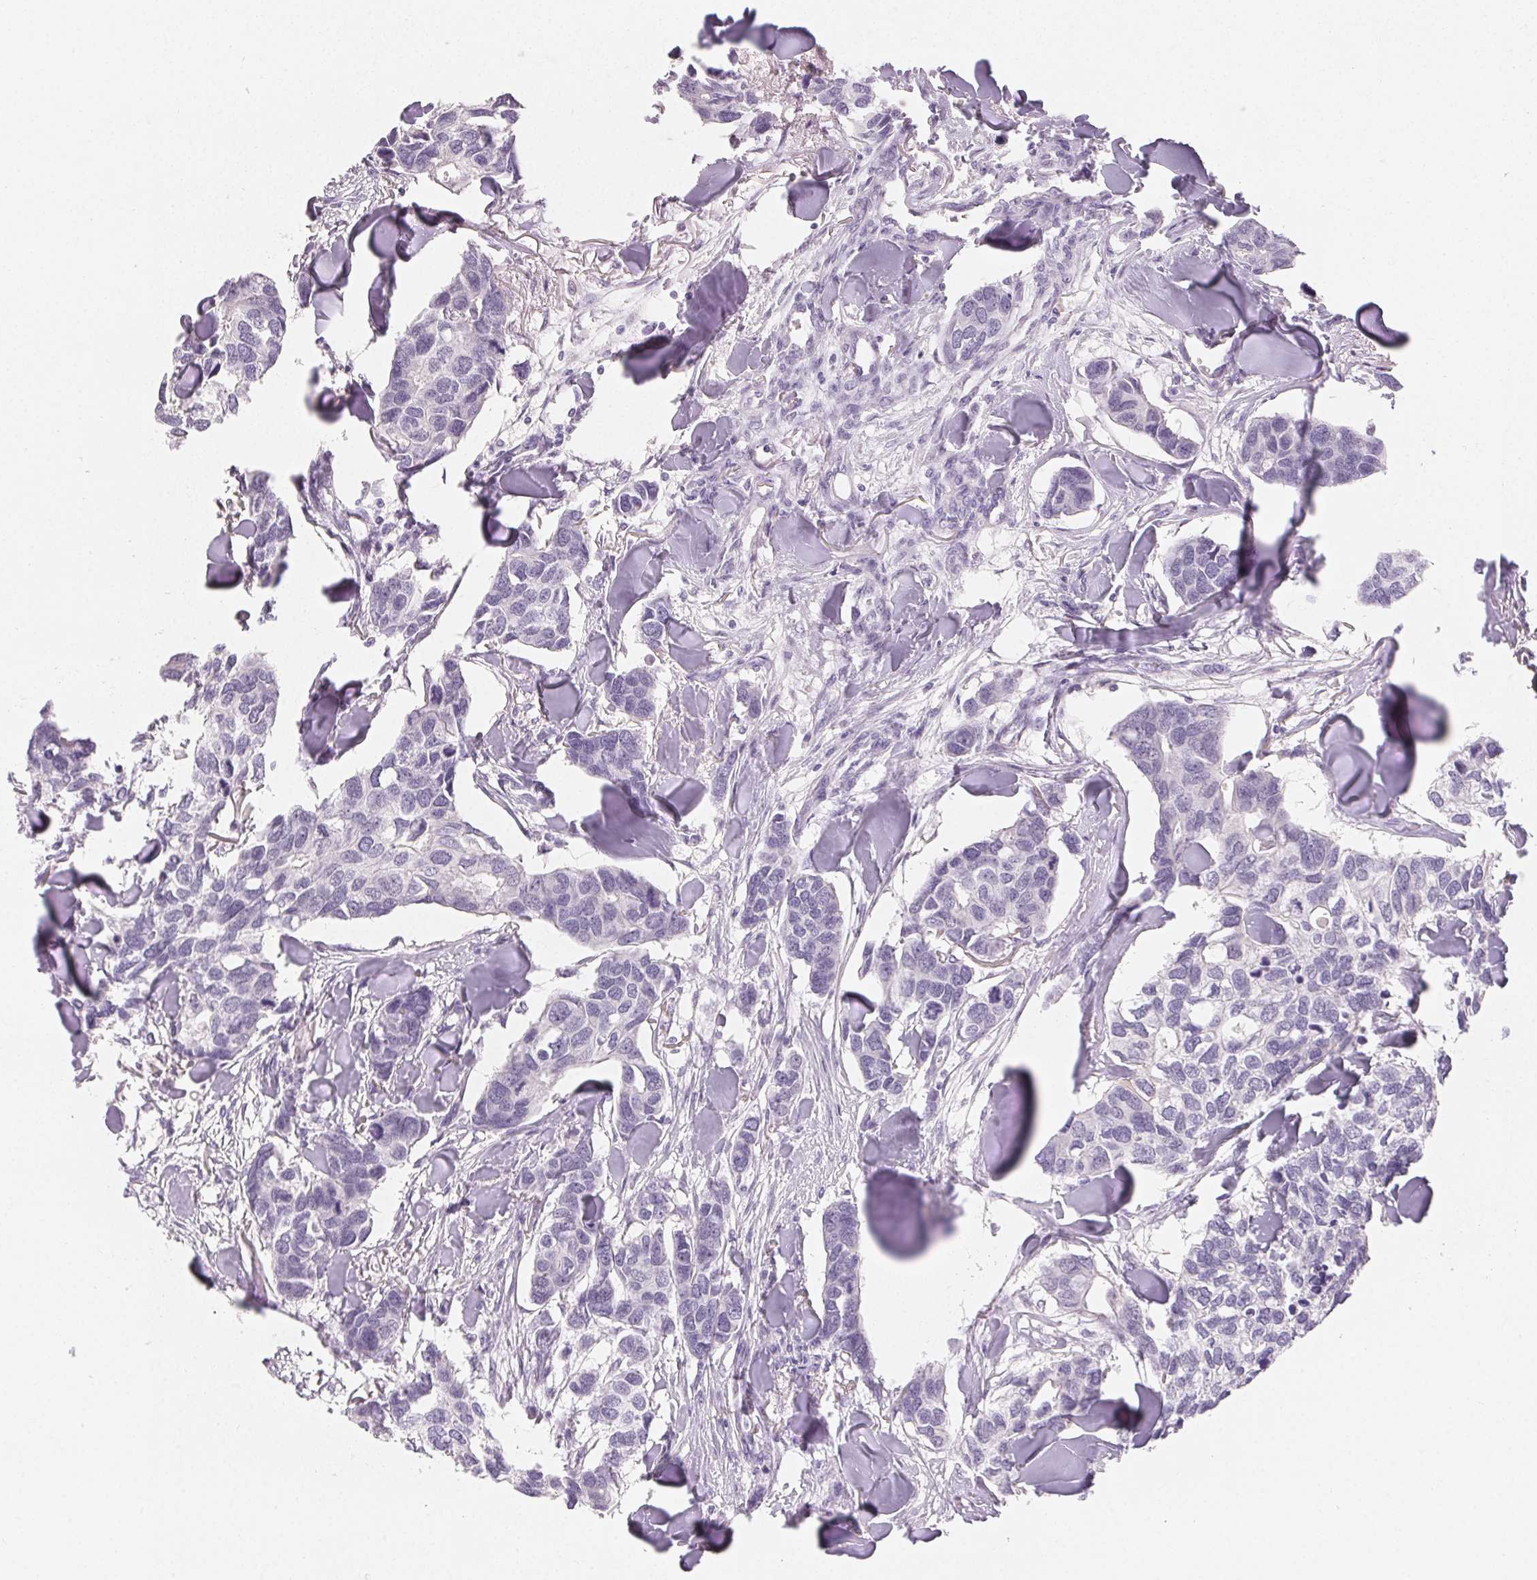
{"staining": {"intensity": "negative", "quantity": "none", "location": "none"}, "tissue": "breast cancer", "cell_type": "Tumor cells", "image_type": "cancer", "snomed": [{"axis": "morphology", "description": "Duct carcinoma"}, {"axis": "topography", "description": "Breast"}], "caption": "This is a histopathology image of IHC staining of intraductal carcinoma (breast), which shows no positivity in tumor cells.", "gene": "MIOX", "patient": {"sex": "female", "age": 83}}